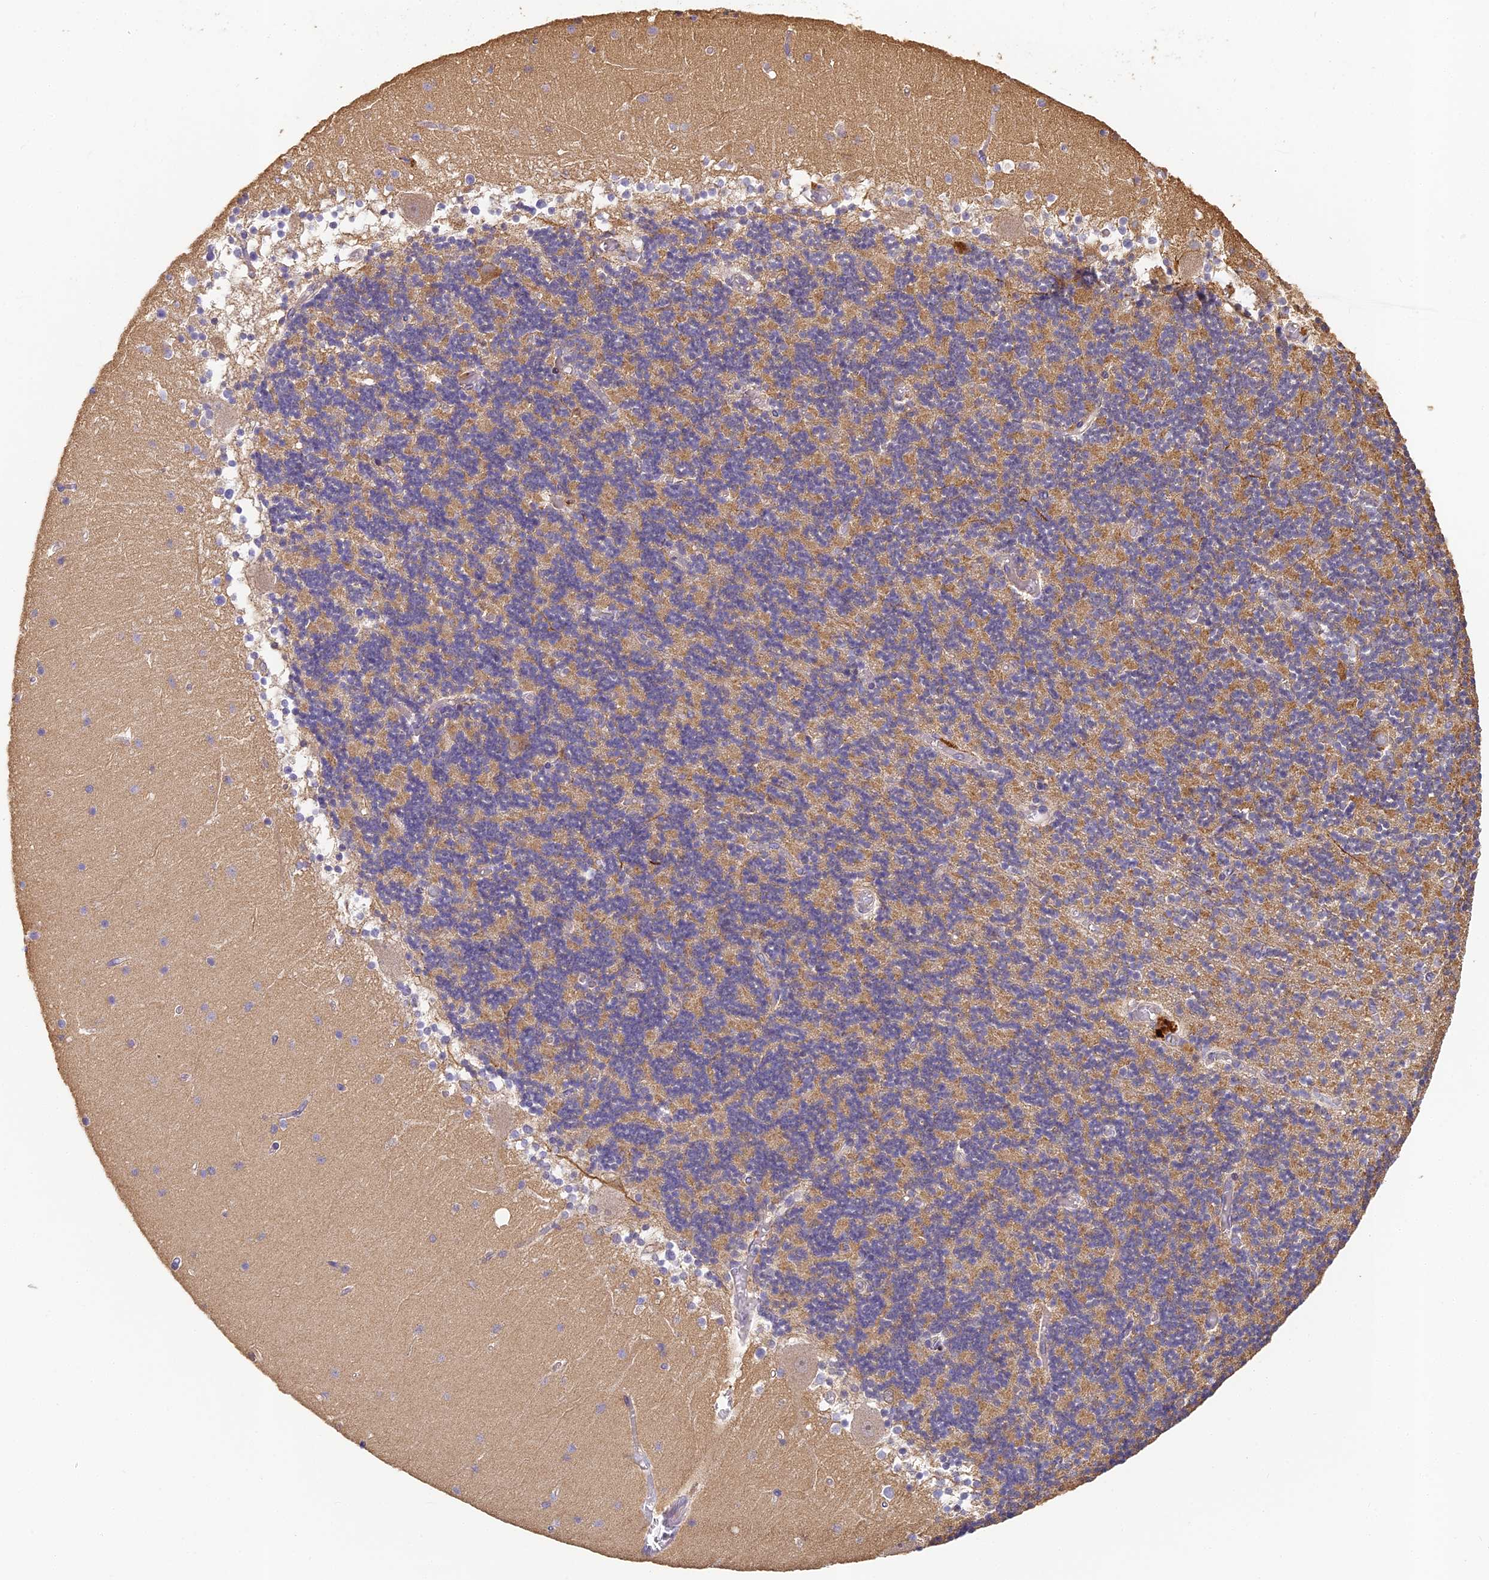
{"staining": {"intensity": "moderate", "quantity": "25%-75%", "location": "cytoplasmic/membranous"}, "tissue": "cerebellum", "cell_type": "Cells in granular layer", "image_type": "normal", "snomed": [{"axis": "morphology", "description": "Normal tissue, NOS"}, {"axis": "topography", "description": "Cerebellum"}], "caption": "Normal cerebellum was stained to show a protein in brown. There is medium levels of moderate cytoplasmic/membranous positivity in about 25%-75% of cells in granular layer.", "gene": "YAE1", "patient": {"sex": "female", "age": 28}}